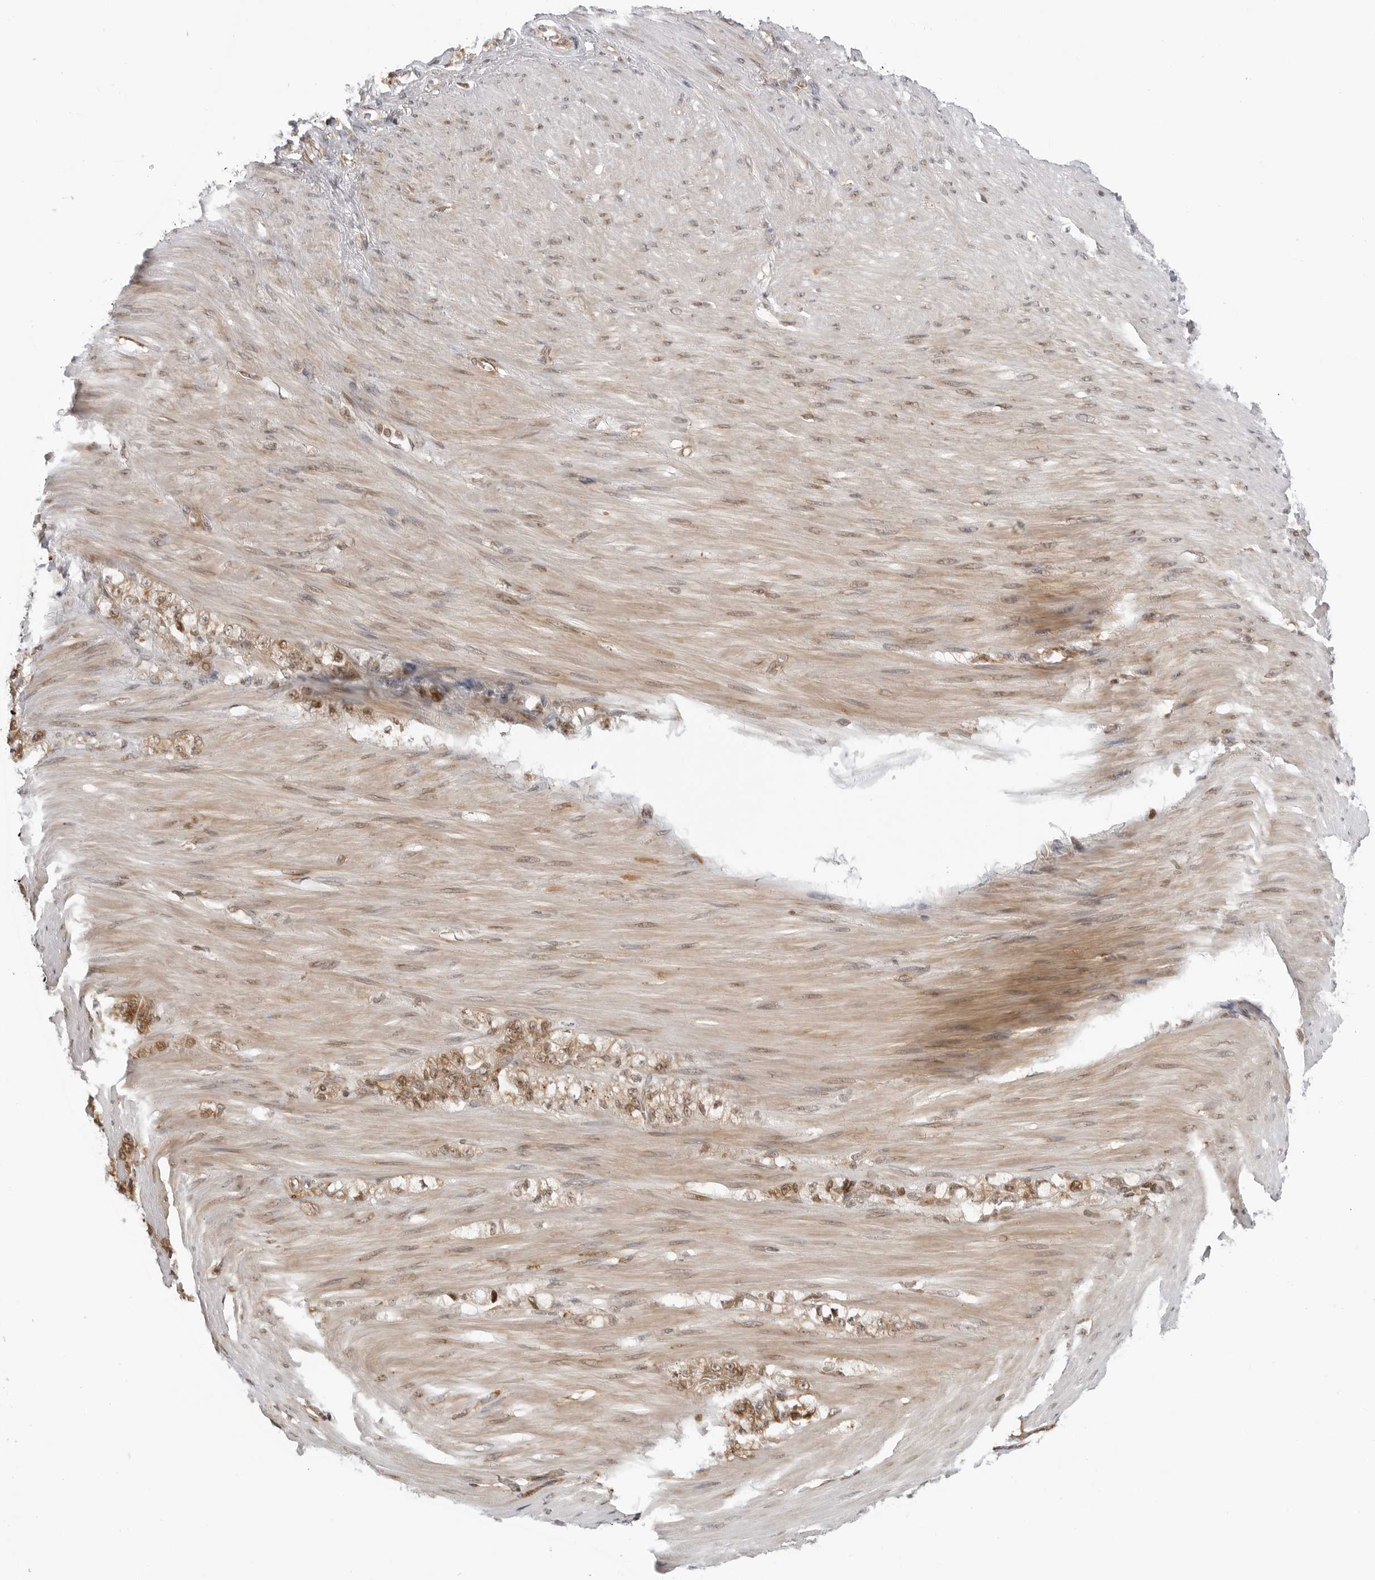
{"staining": {"intensity": "moderate", "quantity": ">75%", "location": "cytoplasmic/membranous,nuclear"}, "tissue": "stomach cancer", "cell_type": "Tumor cells", "image_type": "cancer", "snomed": [{"axis": "morphology", "description": "Normal tissue, NOS"}, {"axis": "morphology", "description": "Adenocarcinoma, NOS"}, {"axis": "topography", "description": "Stomach"}], "caption": "Moderate cytoplasmic/membranous and nuclear protein positivity is appreciated in about >75% of tumor cells in stomach cancer (adenocarcinoma). The protein is shown in brown color, while the nuclei are stained blue.", "gene": "TIPRL", "patient": {"sex": "male", "age": 82}}